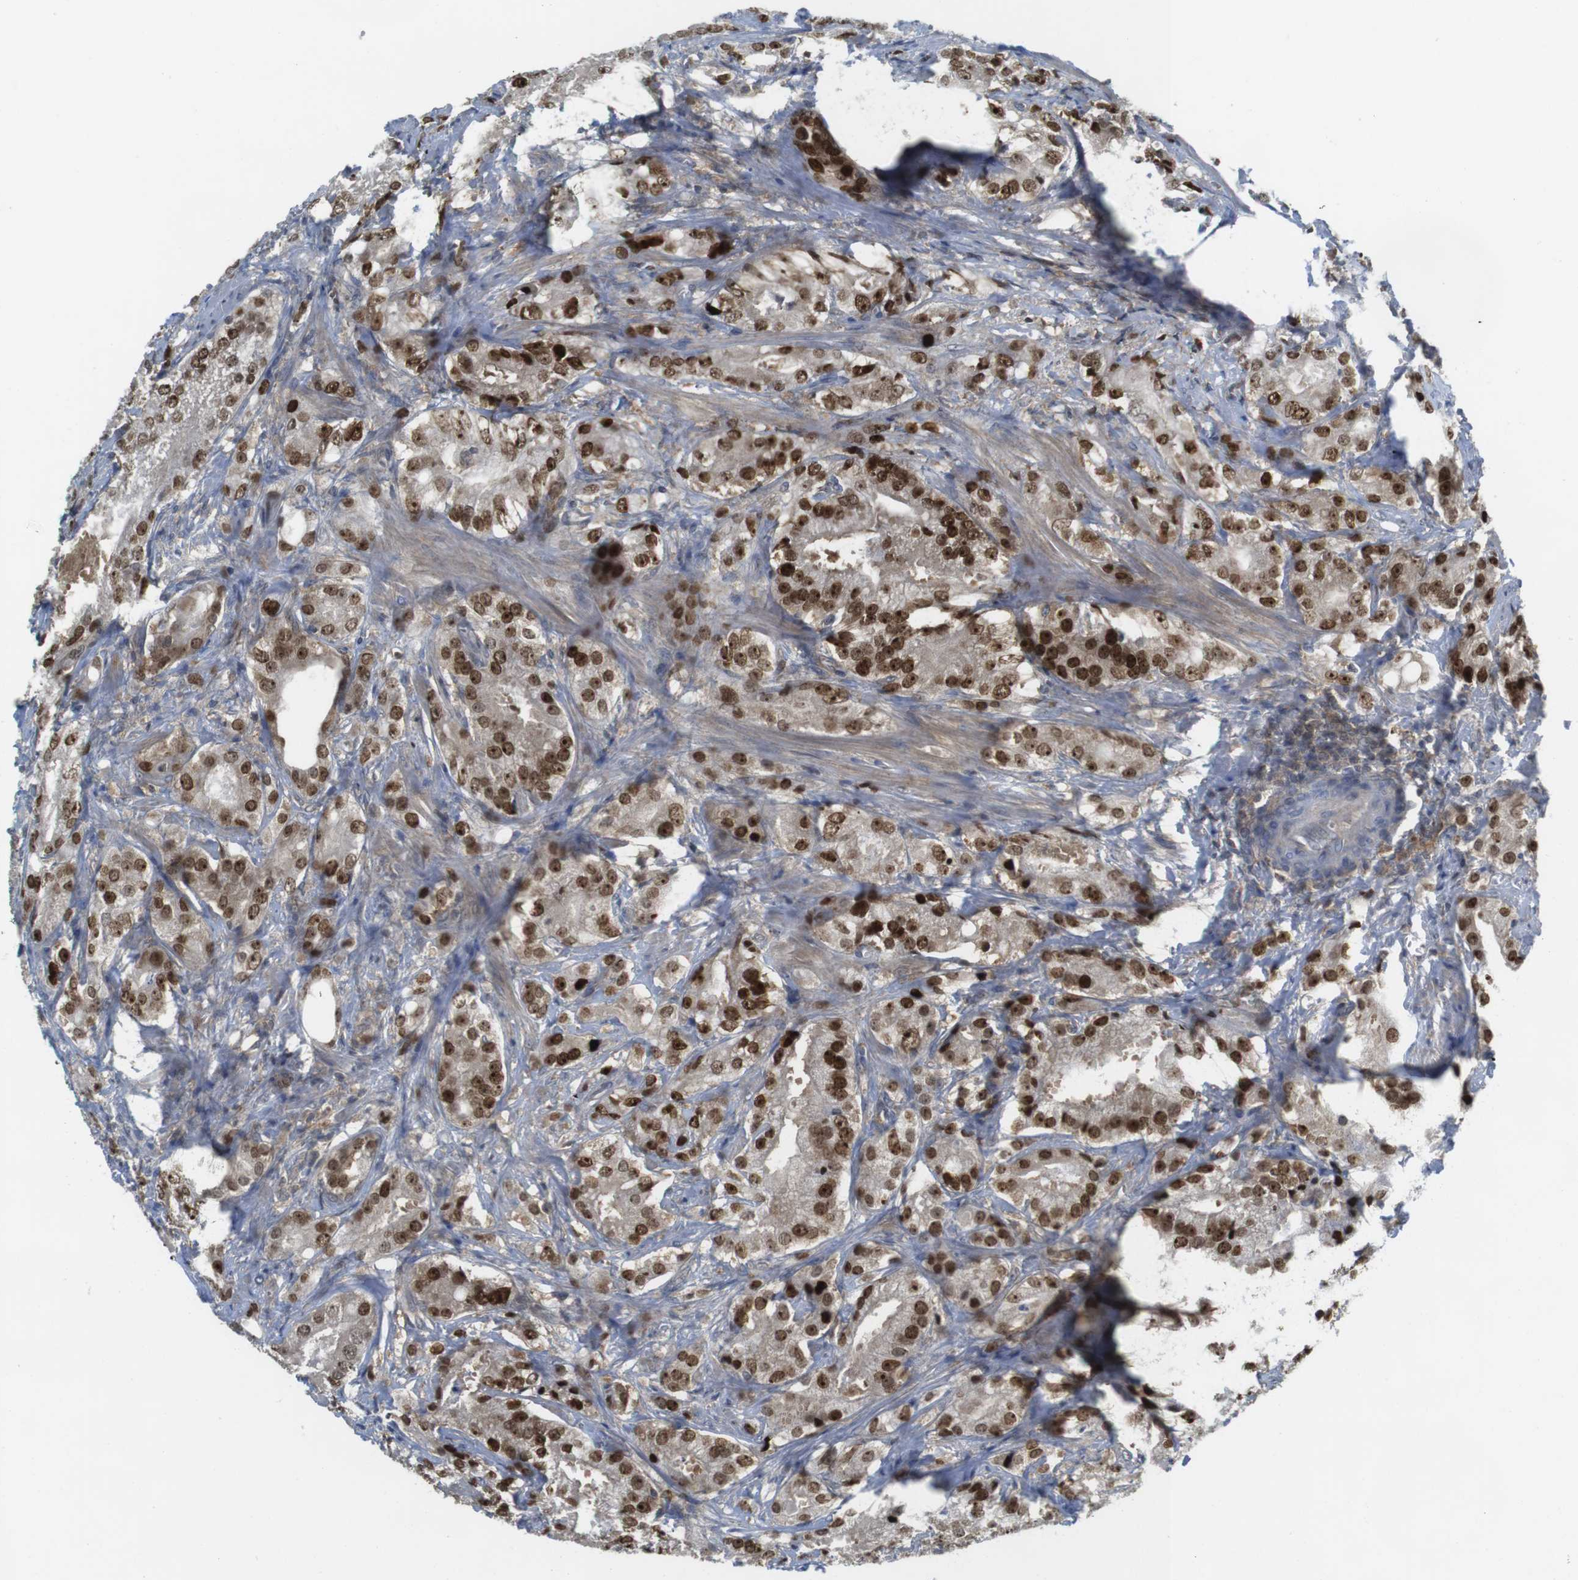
{"staining": {"intensity": "strong", "quantity": ">75%", "location": "nuclear"}, "tissue": "prostate cancer", "cell_type": "Tumor cells", "image_type": "cancer", "snomed": [{"axis": "morphology", "description": "Adenocarcinoma, High grade"}, {"axis": "topography", "description": "Prostate"}], "caption": "Brown immunohistochemical staining in human prostate cancer reveals strong nuclear positivity in approximately >75% of tumor cells.", "gene": "RCC1", "patient": {"sex": "male", "age": 64}}